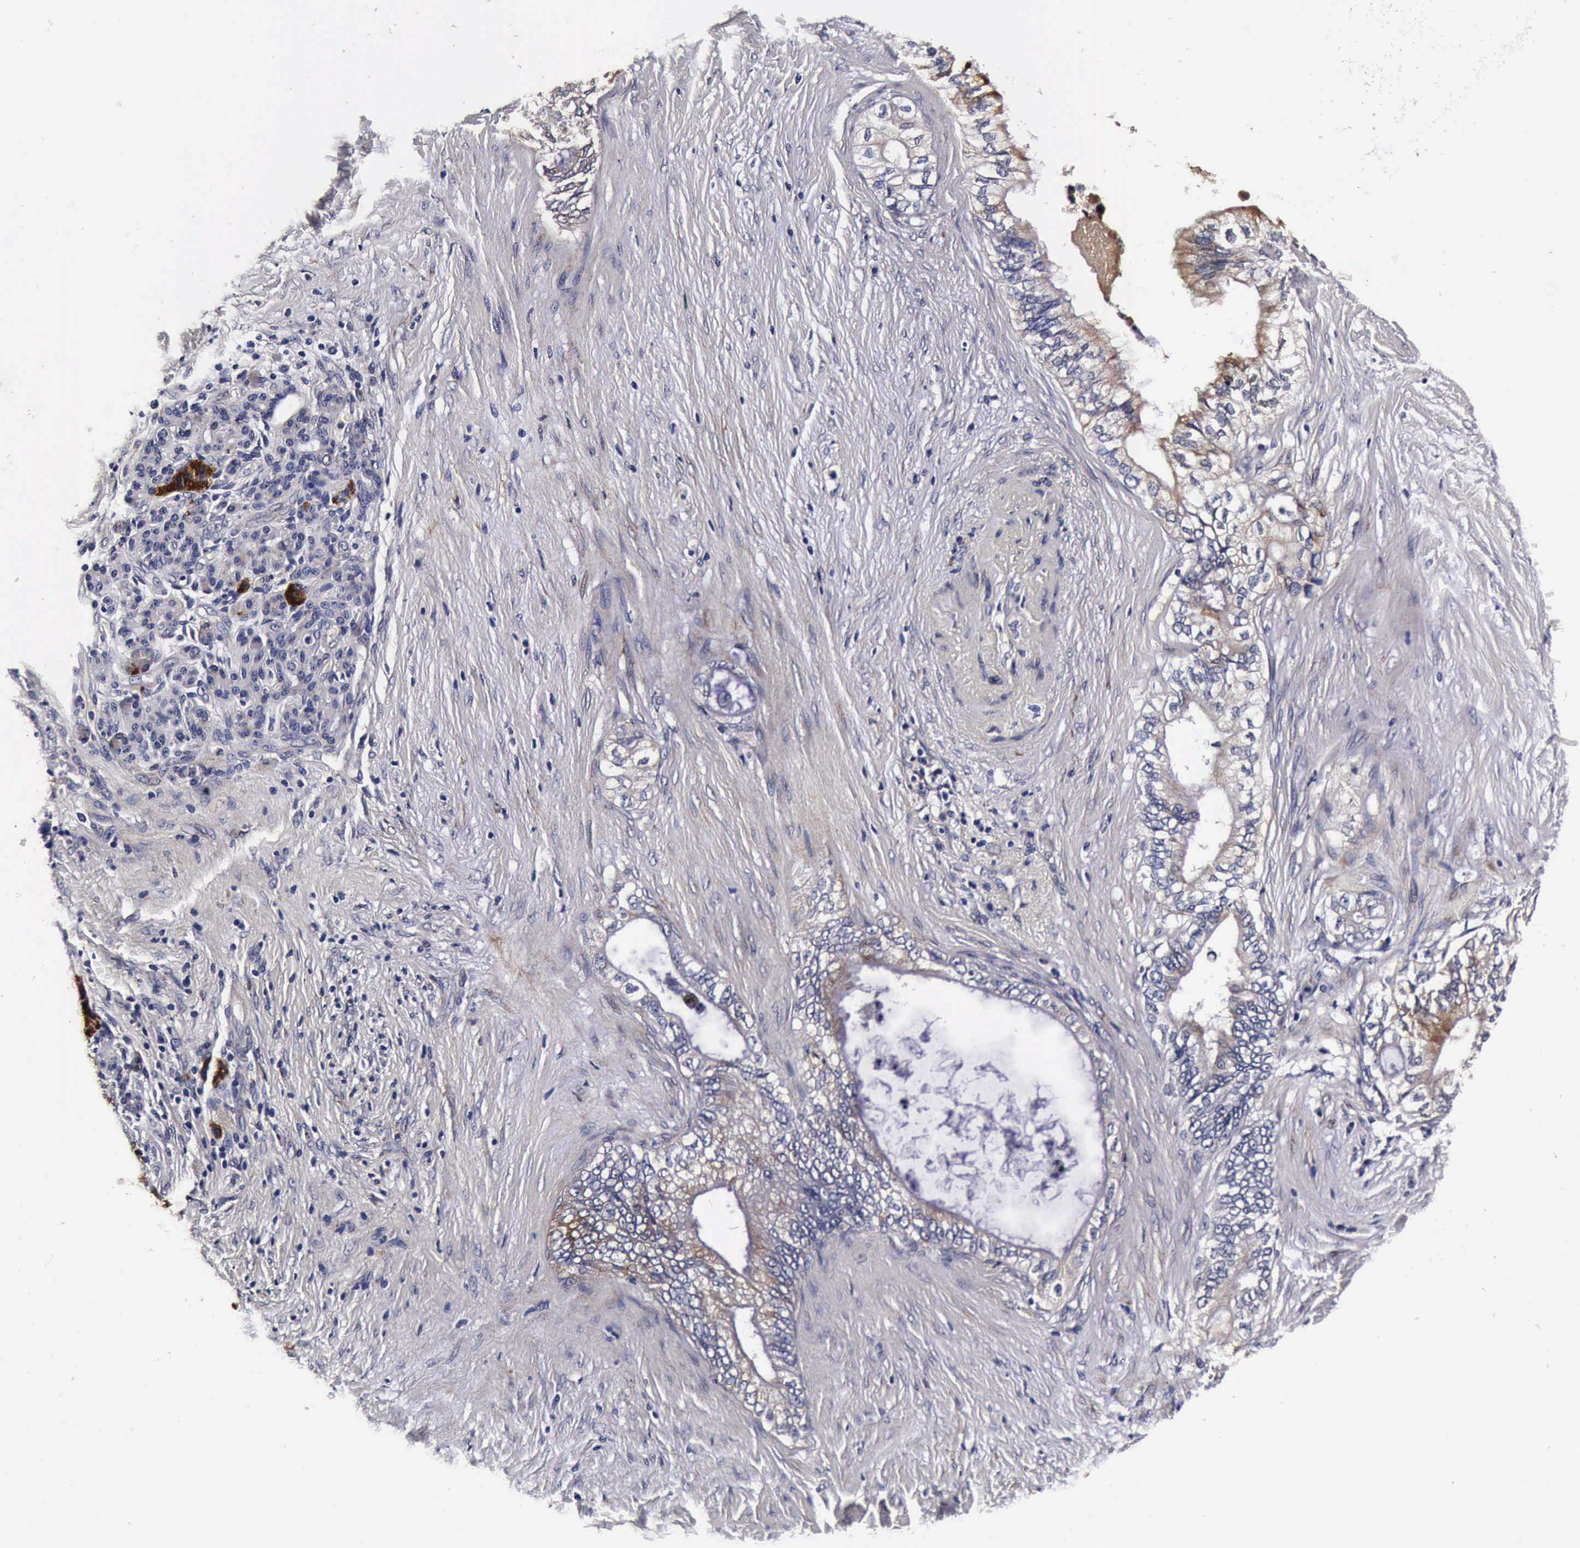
{"staining": {"intensity": "strong", "quantity": "<25%", "location": "cytoplasmic/membranous"}, "tissue": "pancreatic cancer", "cell_type": "Tumor cells", "image_type": "cancer", "snomed": [{"axis": "morphology", "description": "Adenocarcinoma, NOS"}, {"axis": "topography", "description": "Pancreas"}], "caption": "This histopathology image shows immunohistochemistry staining of pancreatic adenocarcinoma, with medium strong cytoplasmic/membranous expression in approximately <25% of tumor cells.", "gene": "CST3", "patient": {"sex": "female", "age": 66}}